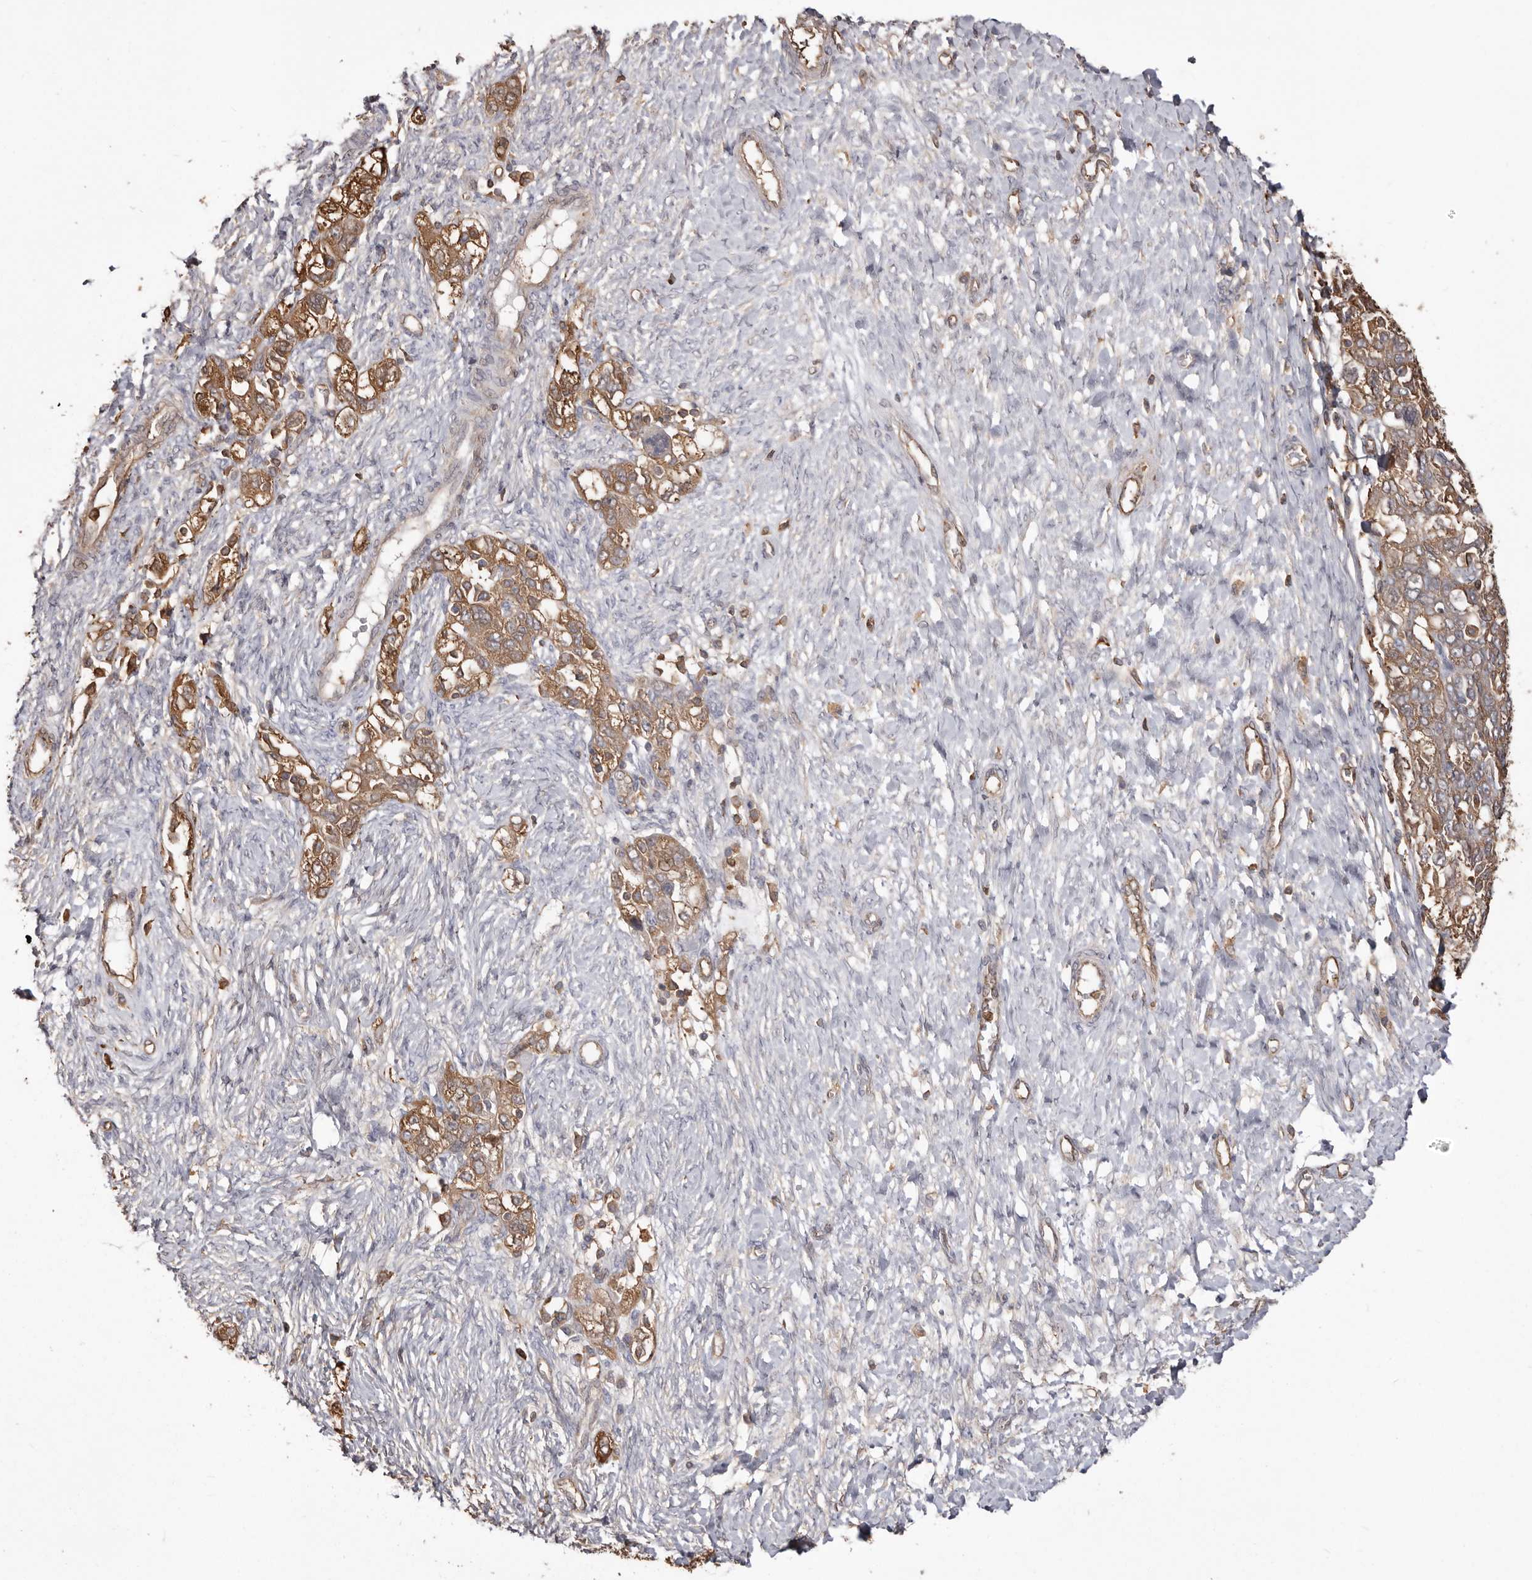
{"staining": {"intensity": "moderate", "quantity": "25%-75%", "location": "cytoplasmic/membranous"}, "tissue": "ovarian cancer", "cell_type": "Tumor cells", "image_type": "cancer", "snomed": [{"axis": "morphology", "description": "Carcinoma, NOS"}, {"axis": "morphology", "description": "Cystadenocarcinoma, serous, NOS"}, {"axis": "topography", "description": "Ovary"}], "caption": "The image exhibits a brown stain indicating the presence of a protein in the cytoplasmic/membranous of tumor cells in ovarian cancer (serous cystadenocarcinoma).", "gene": "PKM", "patient": {"sex": "female", "age": 69}}